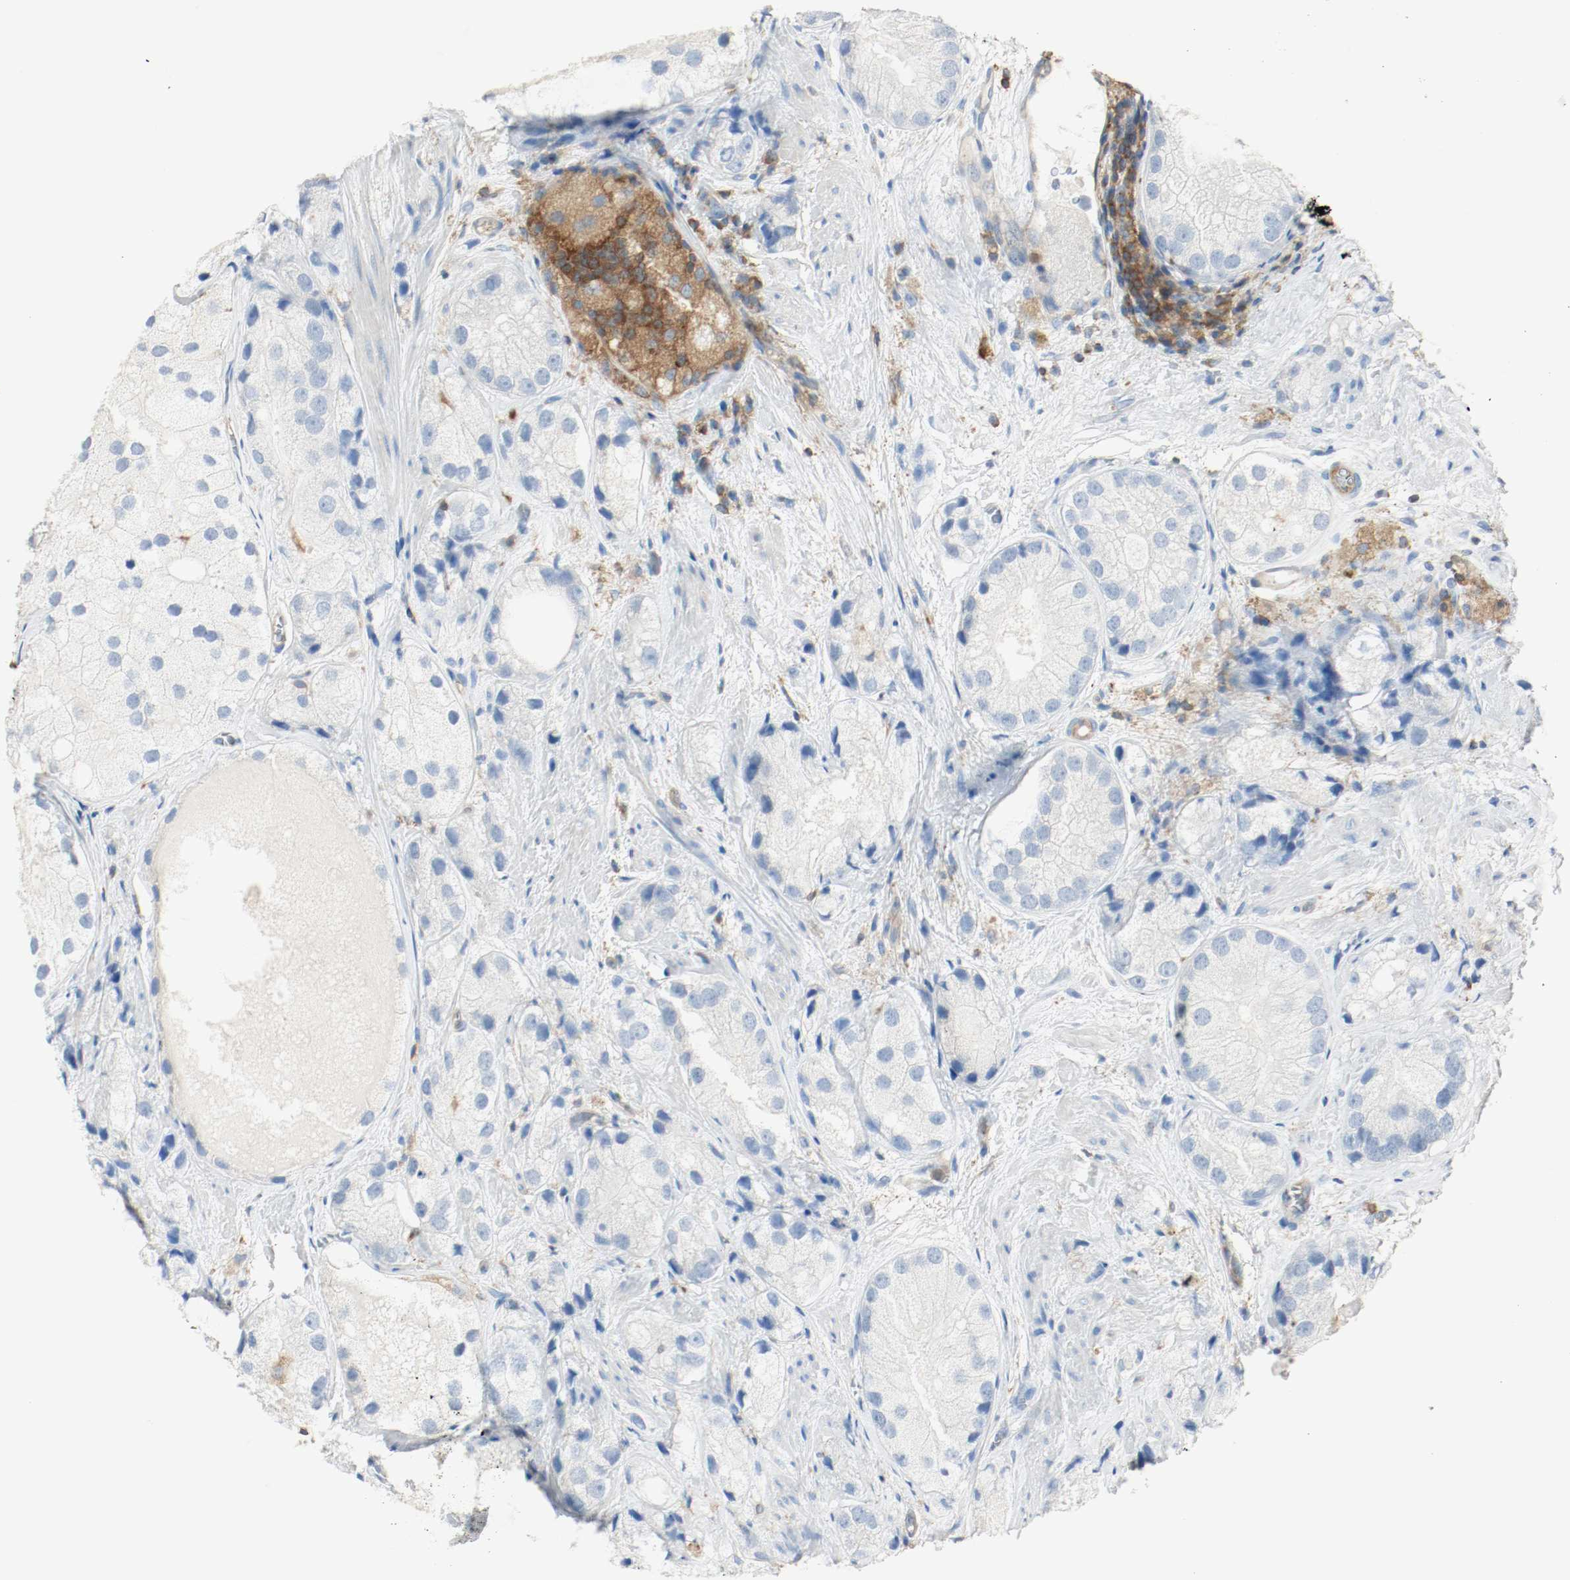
{"staining": {"intensity": "negative", "quantity": "none", "location": "none"}, "tissue": "prostate cancer", "cell_type": "Tumor cells", "image_type": "cancer", "snomed": [{"axis": "morphology", "description": "Adenocarcinoma, Low grade"}, {"axis": "topography", "description": "Prostate"}], "caption": "A micrograph of prostate adenocarcinoma (low-grade) stained for a protein demonstrates no brown staining in tumor cells.", "gene": "ARPC1B", "patient": {"sex": "male", "age": 69}}